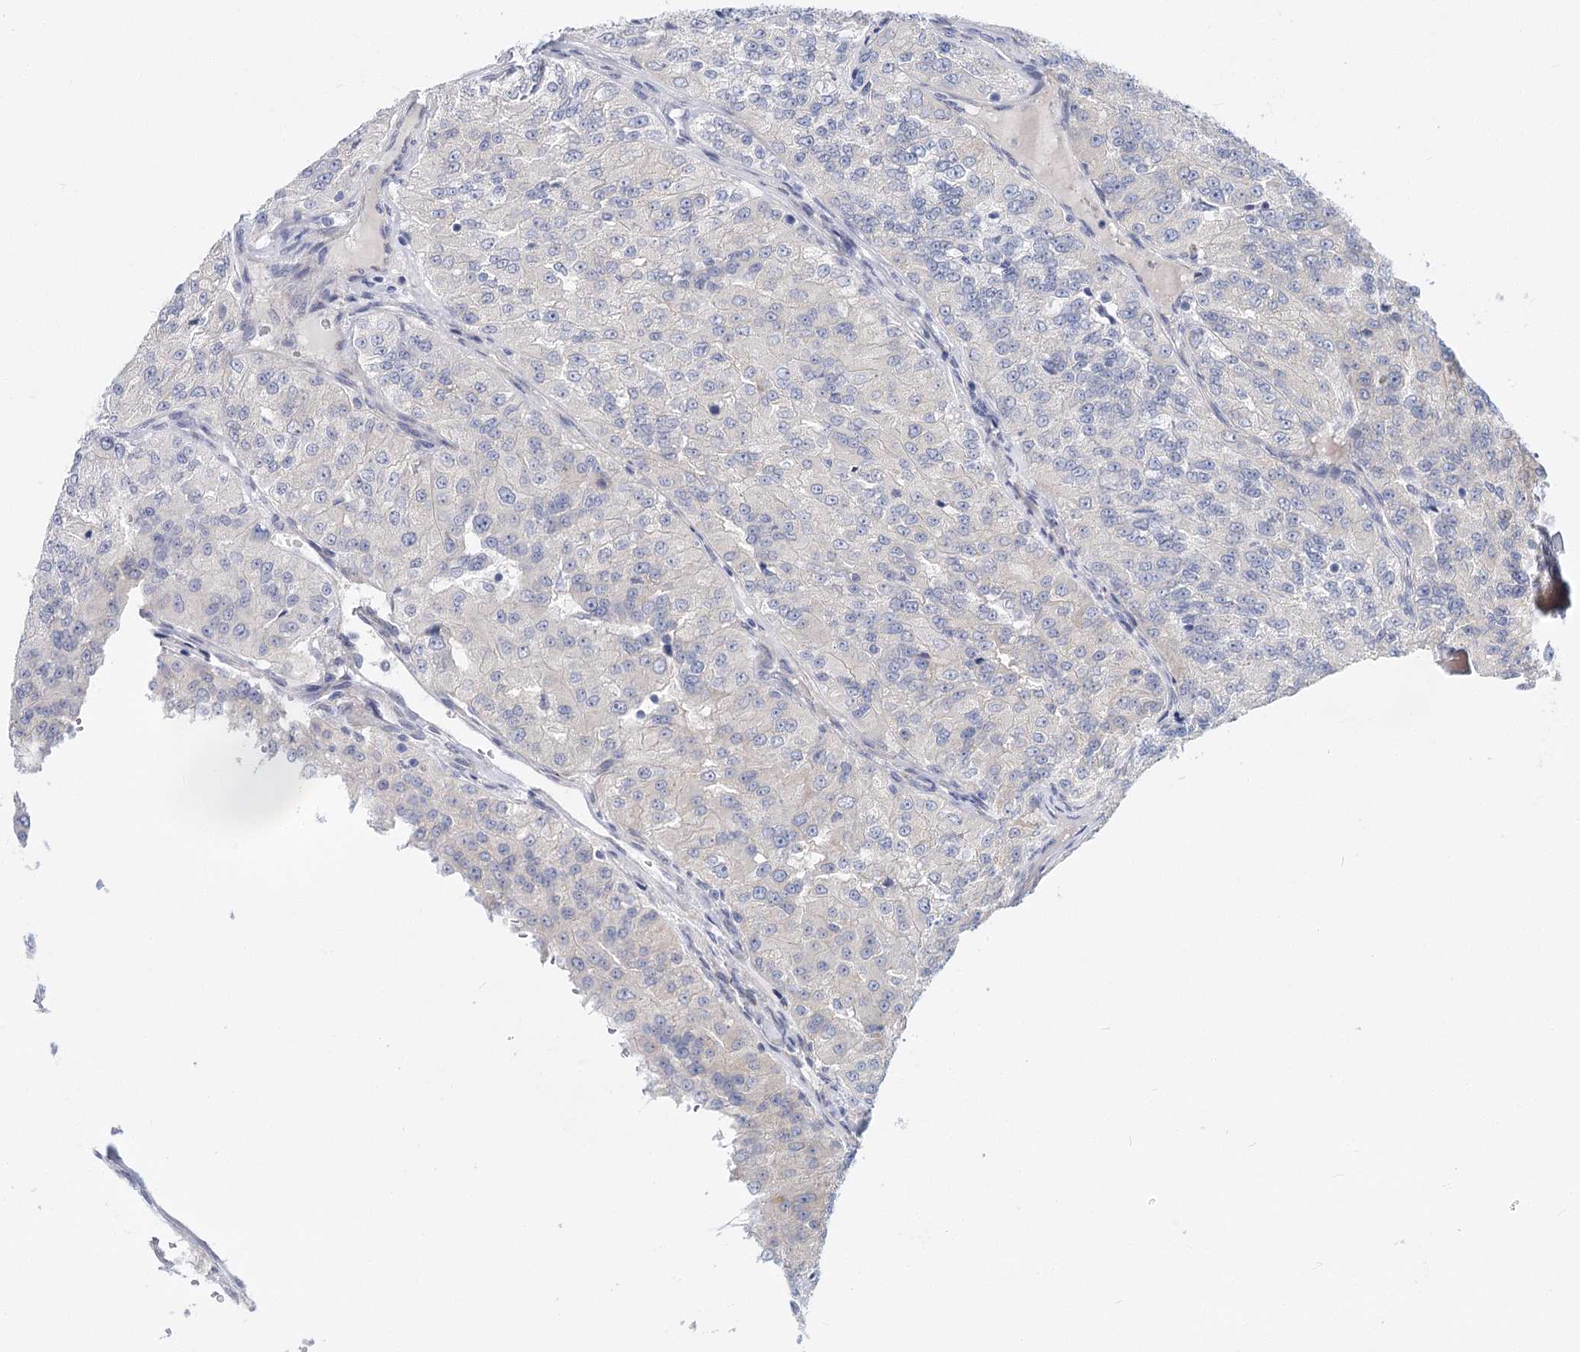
{"staining": {"intensity": "negative", "quantity": "none", "location": "none"}, "tissue": "renal cancer", "cell_type": "Tumor cells", "image_type": "cancer", "snomed": [{"axis": "morphology", "description": "Adenocarcinoma, NOS"}, {"axis": "topography", "description": "Kidney"}], "caption": "Immunohistochemical staining of adenocarcinoma (renal) shows no significant staining in tumor cells.", "gene": "TEX12", "patient": {"sex": "female", "age": 63}}